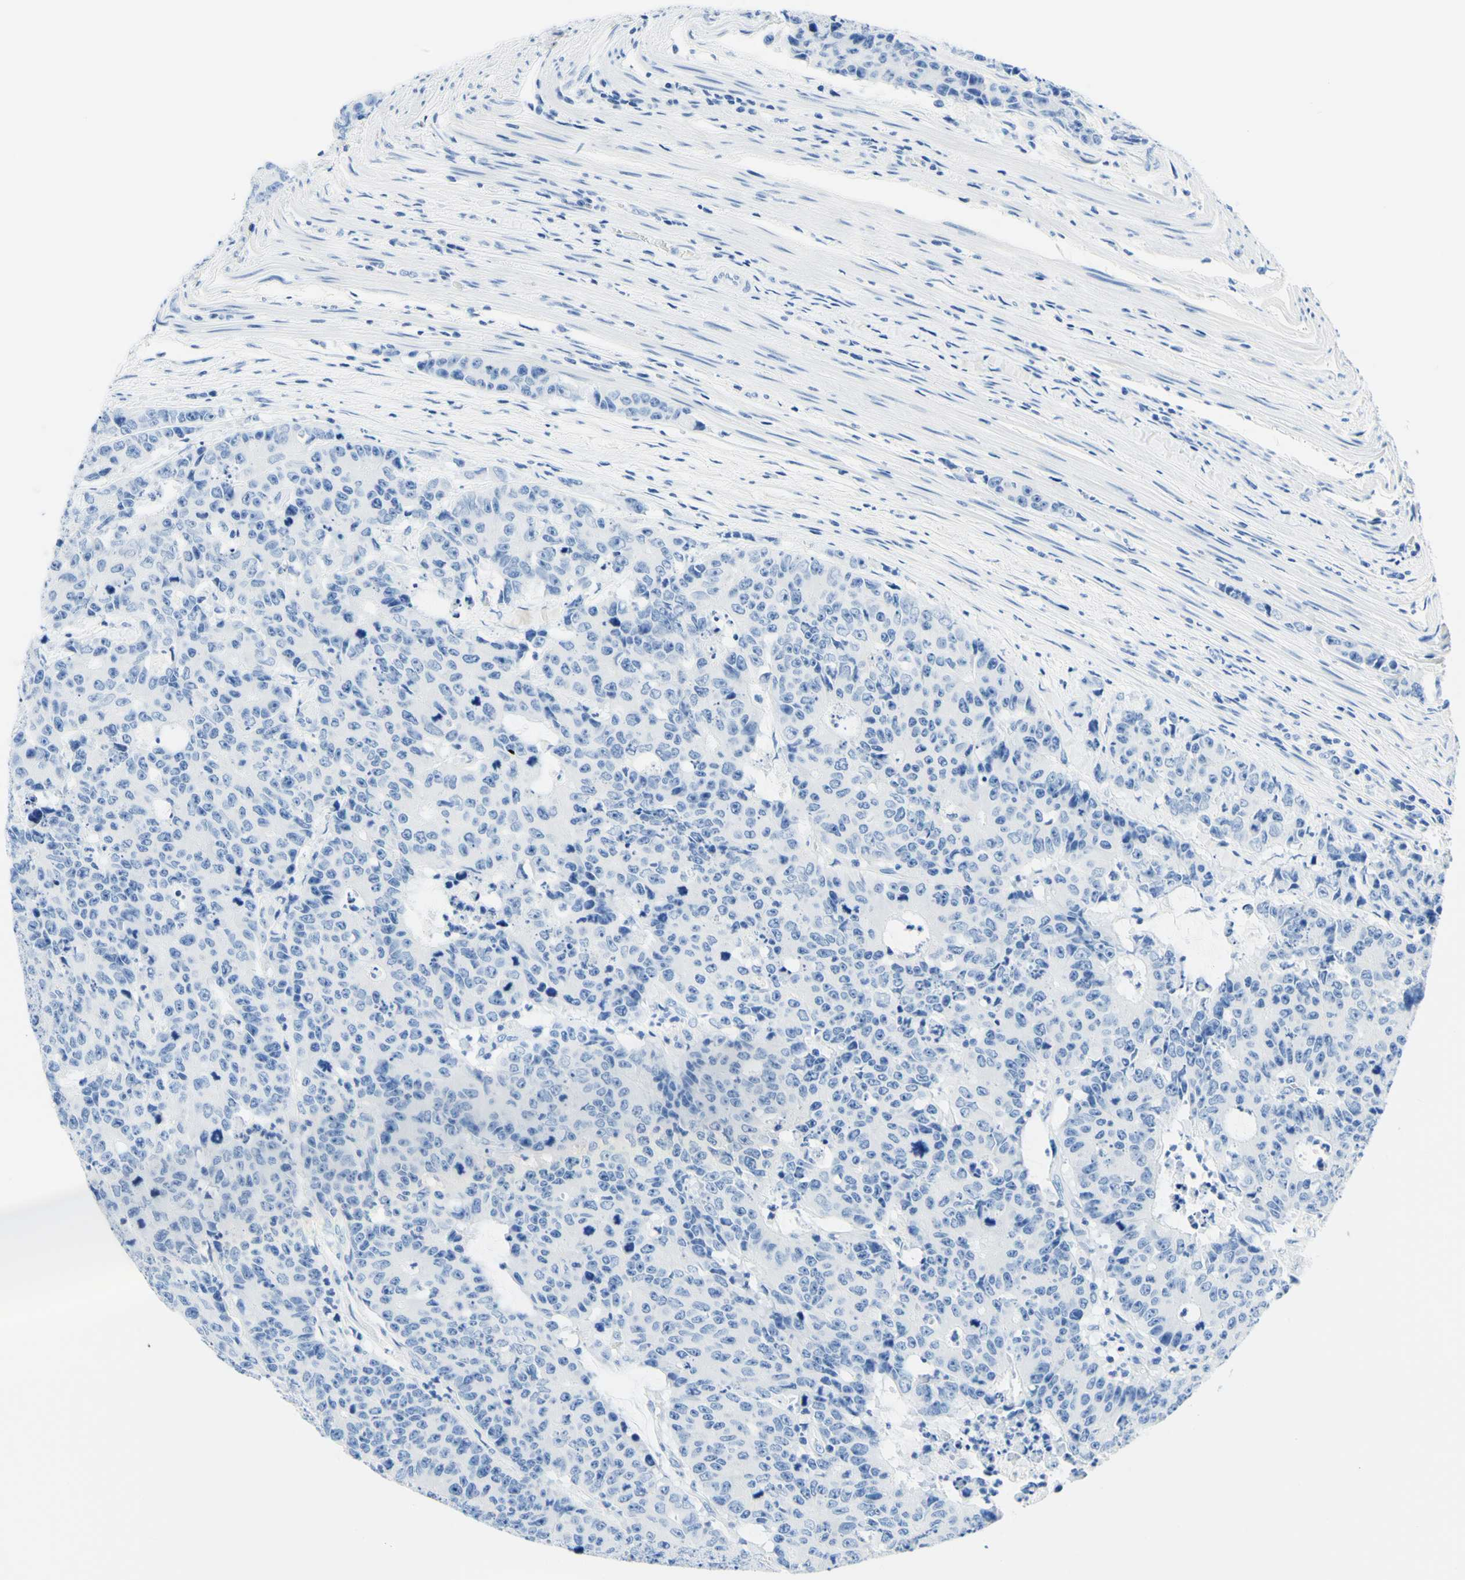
{"staining": {"intensity": "negative", "quantity": "none", "location": "none"}, "tissue": "colorectal cancer", "cell_type": "Tumor cells", "image_type": "cancer", "snomed": [{"axis": "morphology", "description": "Adenocarcinoma, NOS"}, {"axis": "topography", "description": "Colon"}], "caption": "The micrograph shows no significant staining in tumor cells of colorectal cancer.", "gene": "MYH2", "patient": {"sex": "female", "age": 86}}